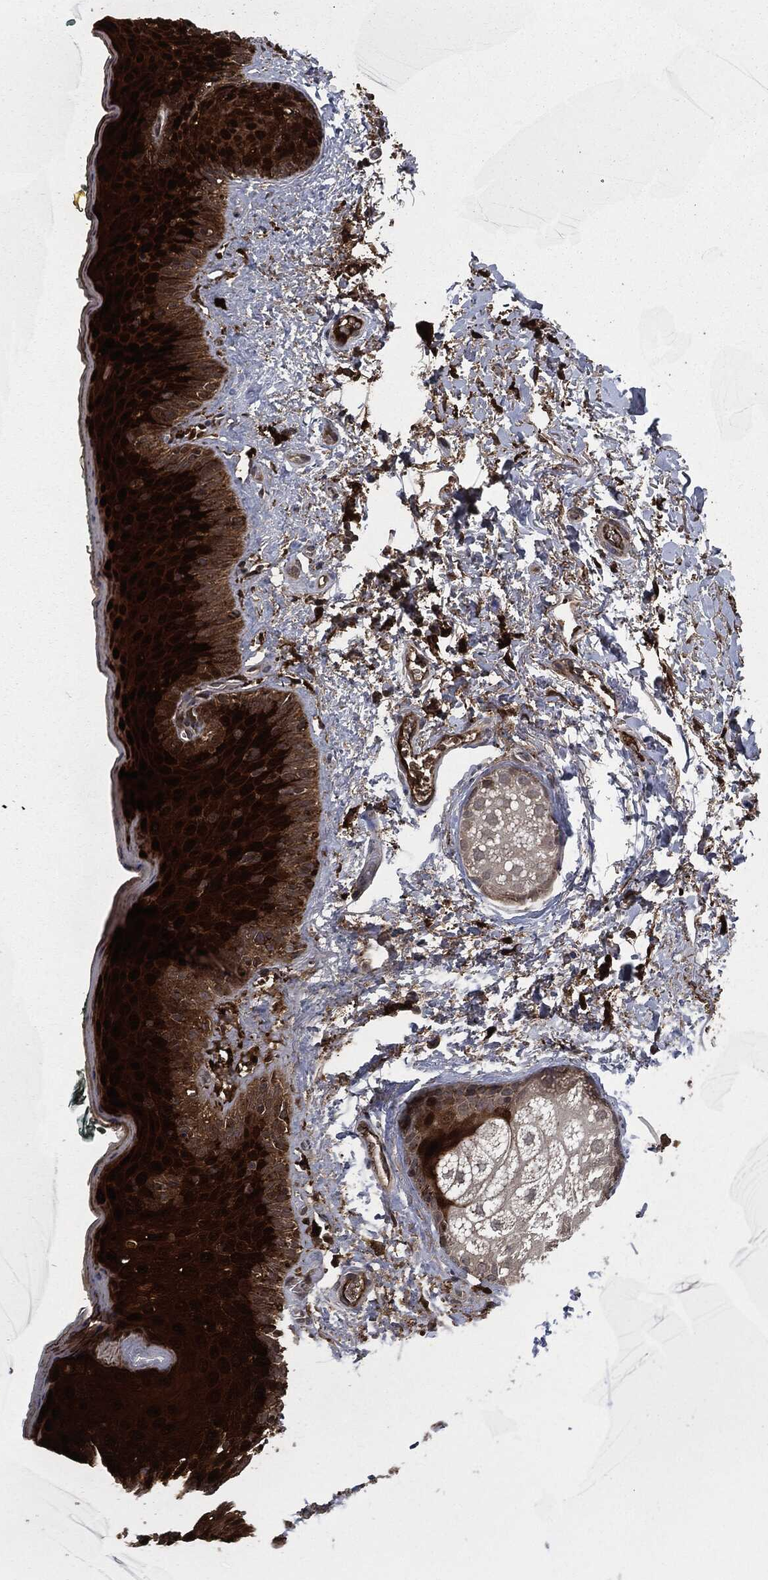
{"staining": {"intensity": "strong", "quantity": ">75%", "location": "cytoplasmic/membranous,nuclear"}, "tissue": "vagina", "cell_type": "Squamous epithelial cells", "image_type": "normal", "snomed": [{"axis": "morphology", "description": "Normal tissue, NOS"}, {"axis": "topography", "description": "Vagina"}], "caption": "Protein expression analysis of normal vagina demonstrates strong cytoplasmic/membranous,nuclear staining in approximately >75% of squamous epithelial cells. Immunohistochemistry stains the protein in brown and the nuclei are stained blue.", "gene": "CRABP2", "patient": {"sex": "female", "age": 66}}